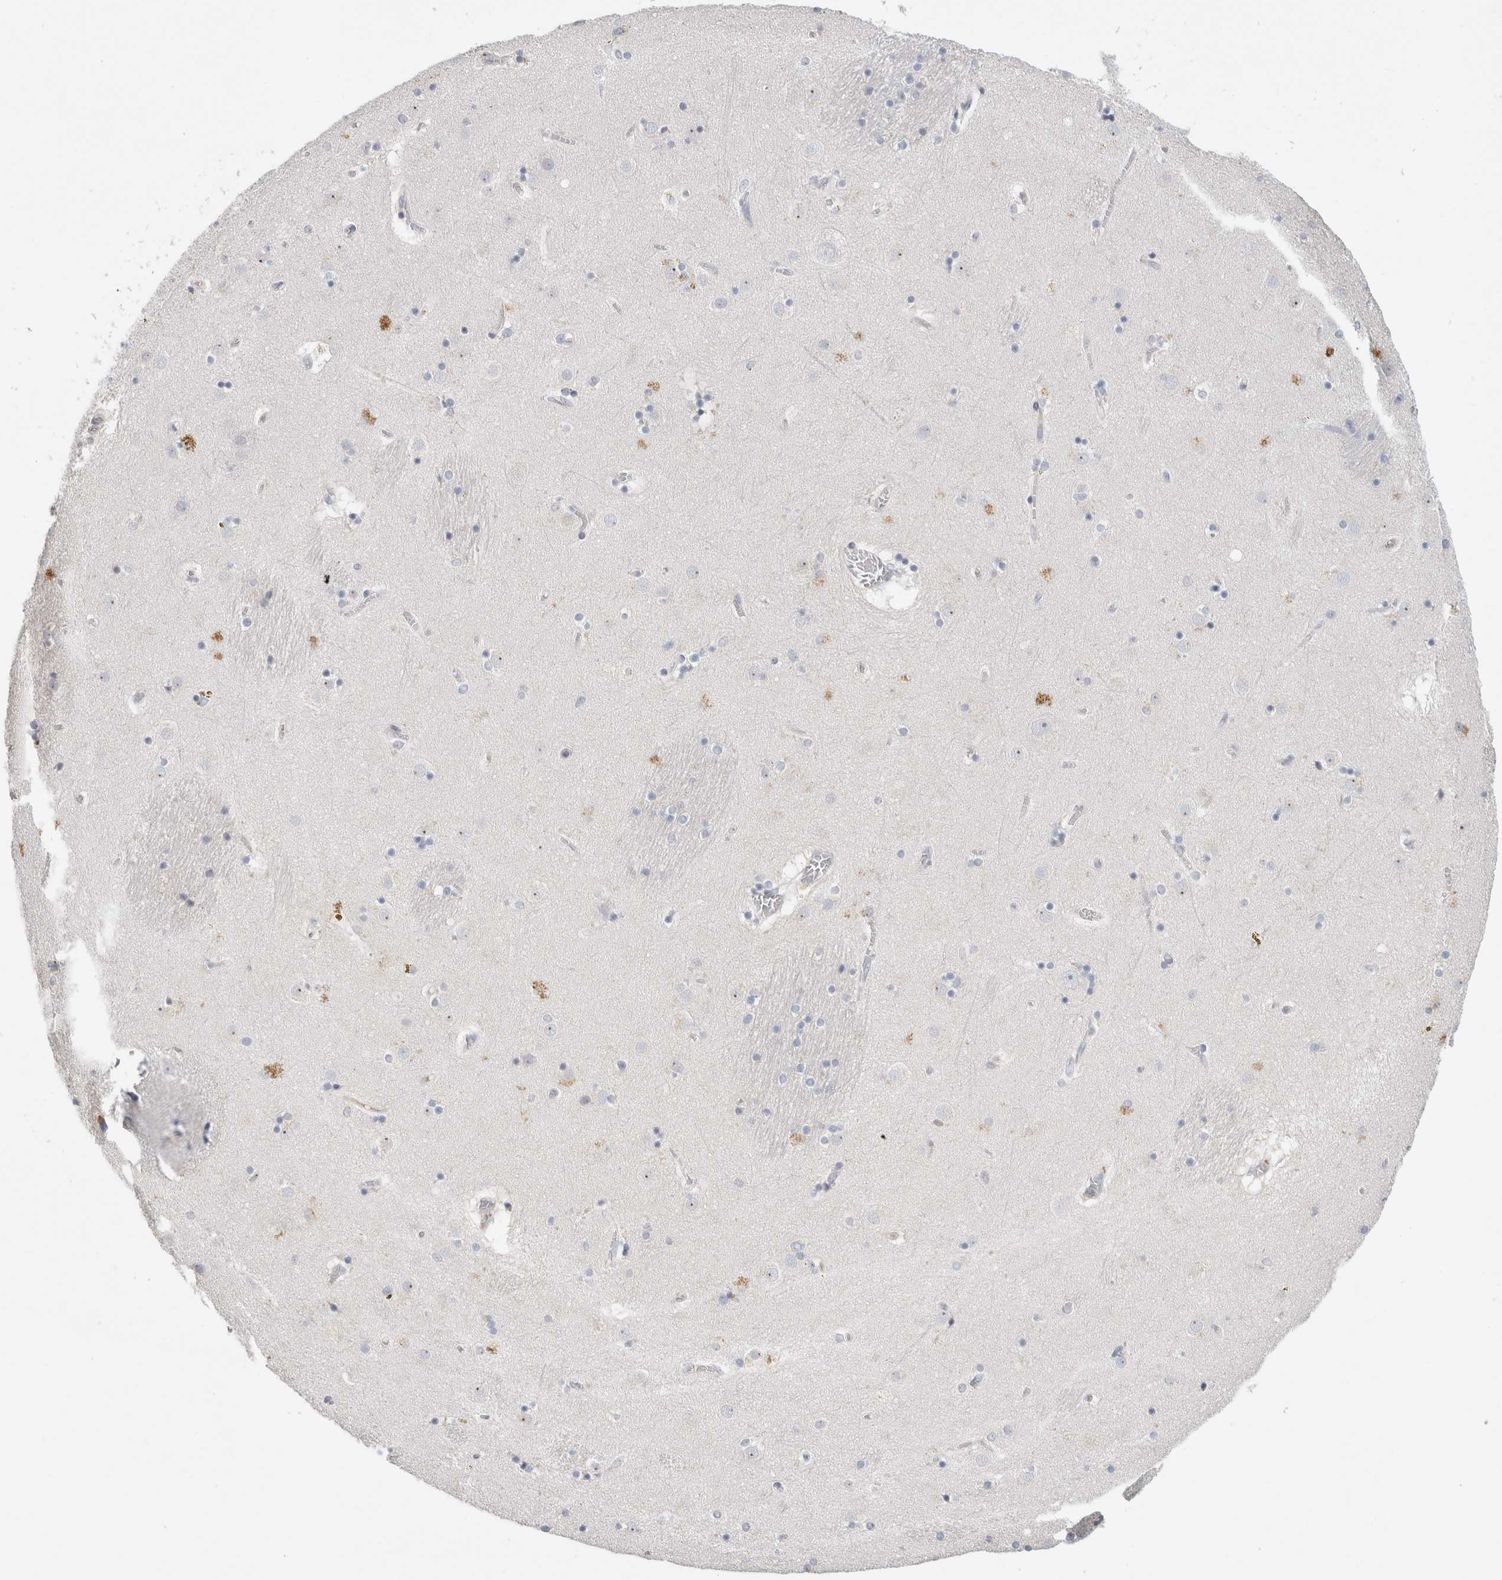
{"staining": {"intensity": "moderate", "quantity": "<25%", "location": "cytoplasmic/membranous"}, "tissue": "caudate", "cell_type": "Glial cells", "image_type": "normal", "snomed": [{"axis": "morphology", "description": "Normal tissue, NOS"}, {"axis": "topography", "description": "Lateral ventricle wall"}], "caption": "A photomicrograph of caudate stained for a protein reveals moderate cytoplasmic/membranous brown staining in glial cells. The staining is performed using DAB brown chromogen to label protein expression. The nuclei are counter-stained blue using hematoxylin.", "gene": "STK31", "patient": {"sex": "male", "age": 70}}